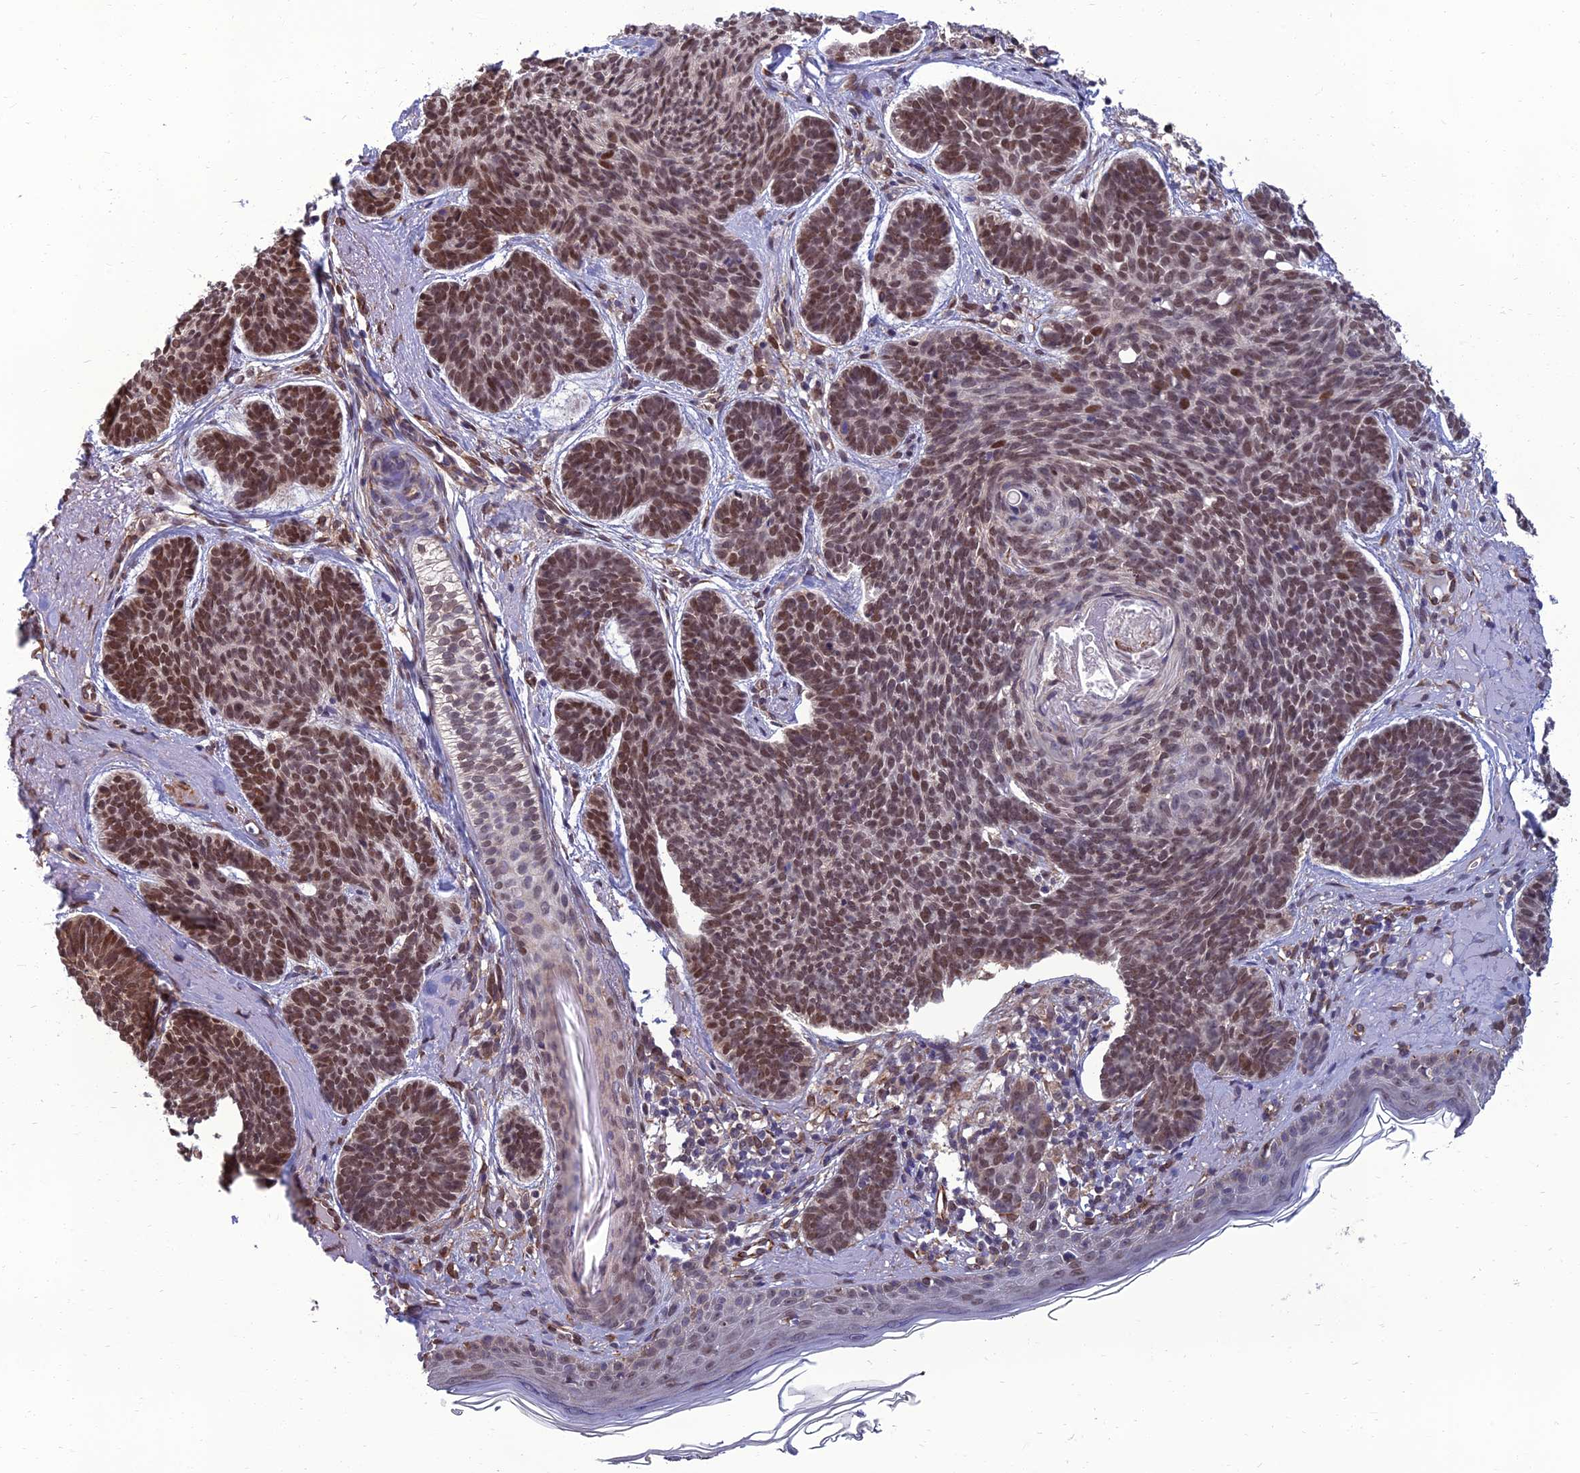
{"staining": {"intensity": "moderate", "quantity": ">75%", "location": "nuclear"}, "tissue": "skin cancer", "cell_type": "Tumor cells", "image_type": "cancer", "snomed": [{"axis": "morphology", "description": "Basal cell carcinoma"}, {"axis": "topography", "description": "Skin"}], "caption": "Immunohistochemistry histopathology image of neoplastic tissue: skin cancer (basal cell carcinoma) stained using immunohistochemistry displays medium levels of moderate protein expression localized specifically in the nuclear of tumor cells, appearing as a nuclear brown color.", "gene": "NR4A3", "patient": {"sex": "female", "age": 74}}